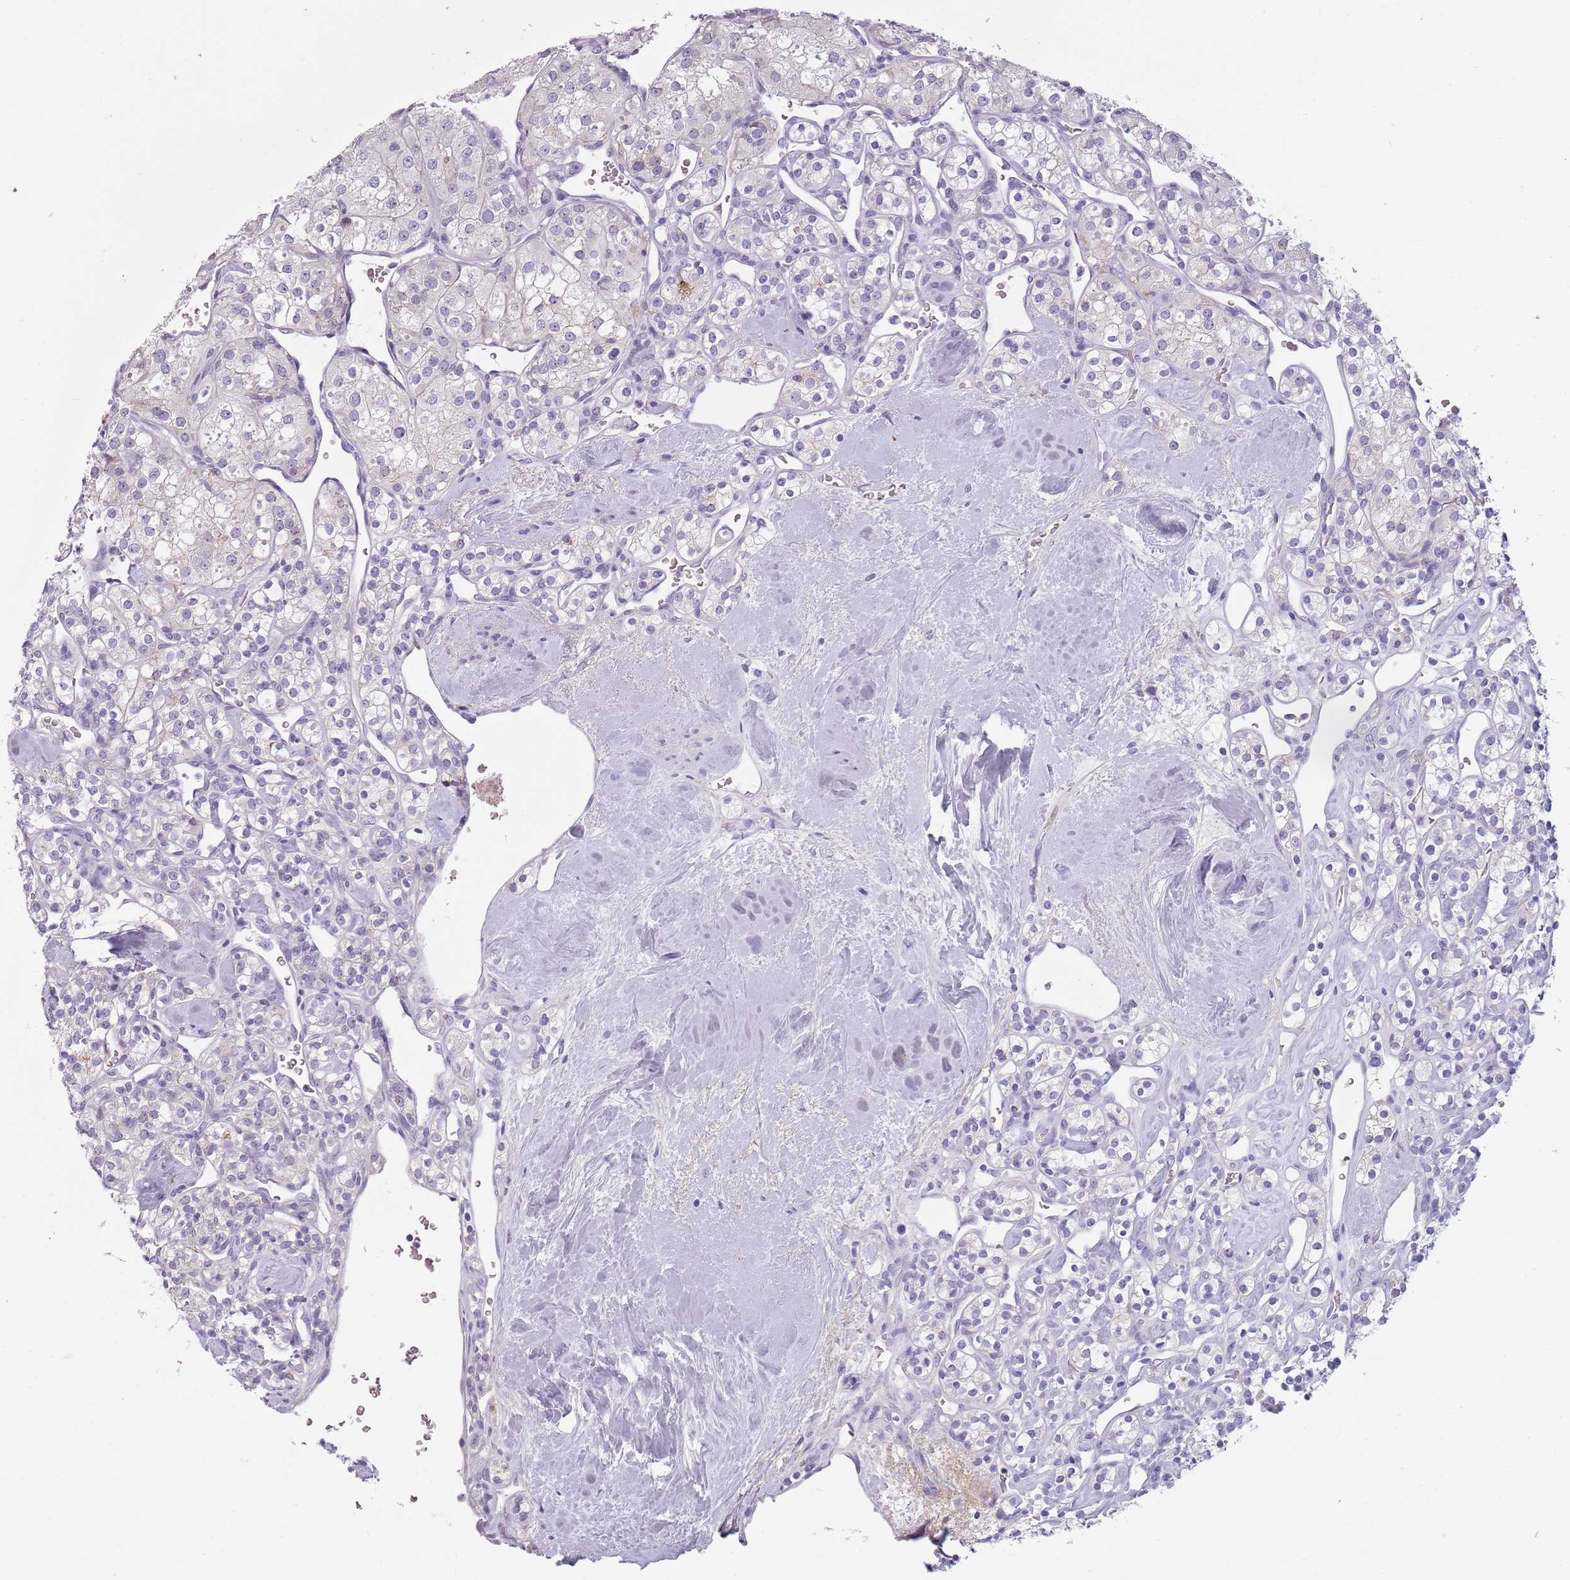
{"staining": {"intensity": "negative", "quantity": "none", "location": "none"}, "tissue": "renal cancer", "cell_type": "Tumor cells", "image_type": "cancer", "snomed": [{"axis": "morphology", "description": "Adenocarcinoma, NOS"}, {"axis": "topography", "description": "Kidney"}], "caption": "Human renal adenocarcinoma stained for a protein using immunohistochemistry shows no staining in tumor cells.", "gene": "MEGF8", "patient": {"sex": "male", "age": 77}}